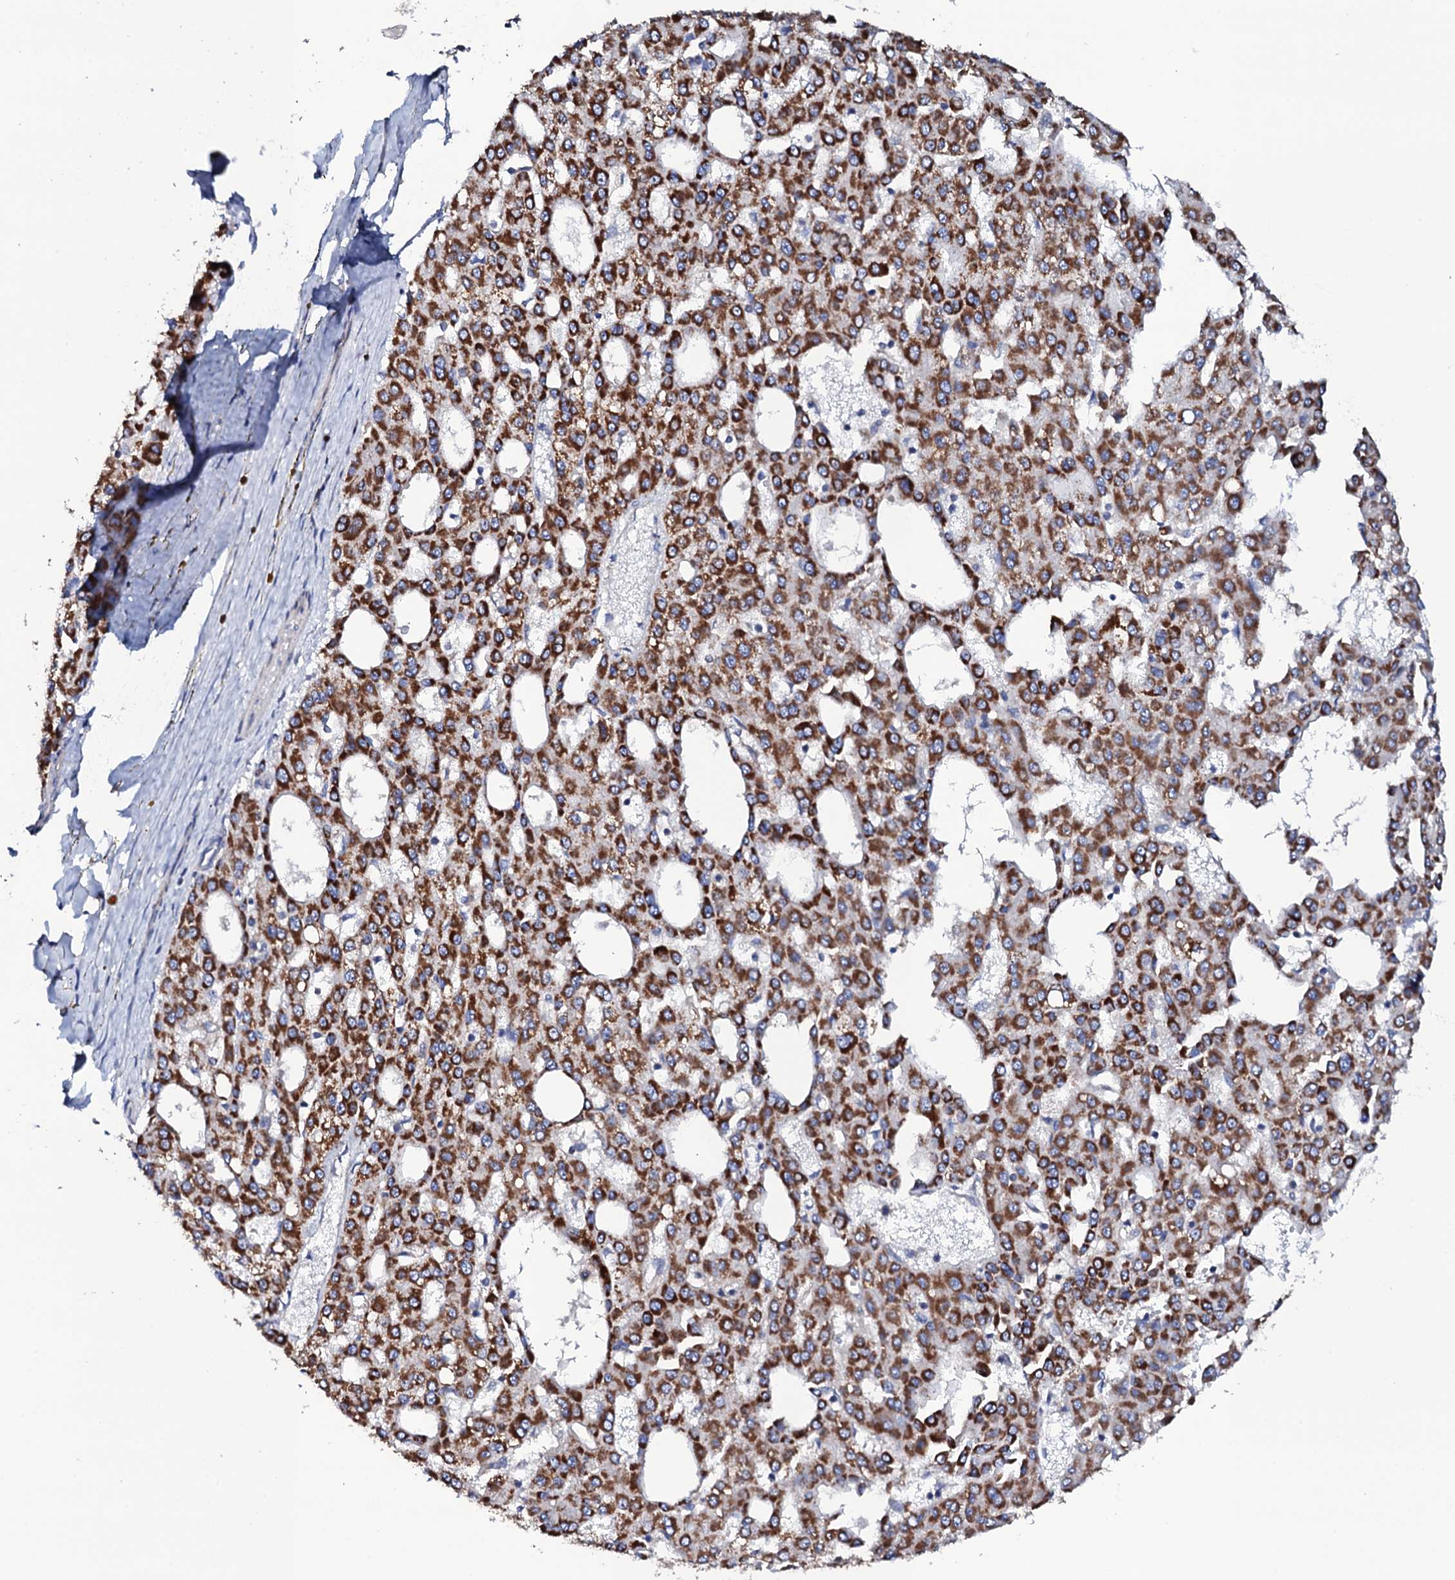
{"staining": {"intensity": "moderate", "quantity": ">75%", "location": "cytoplasmic/membranous"}, "tissue": "liver cancer", "cell_type": "Tumor cells", "image_type": "cancer", "snomed": [{"axis": "morphology", "description": "Carcinoma, Hepatocellular, NOS"}, {"axis": "topography", "description": "Liver"}], "caption": "The histopathology image displays staining of liver hepatocellular carcinoma, revealing moderate cytoplasmic/membranous protein positivity (brown color) within tumor cells.", "gene": "TCAF2", "patient": {"sex": "male", "age": 47}}